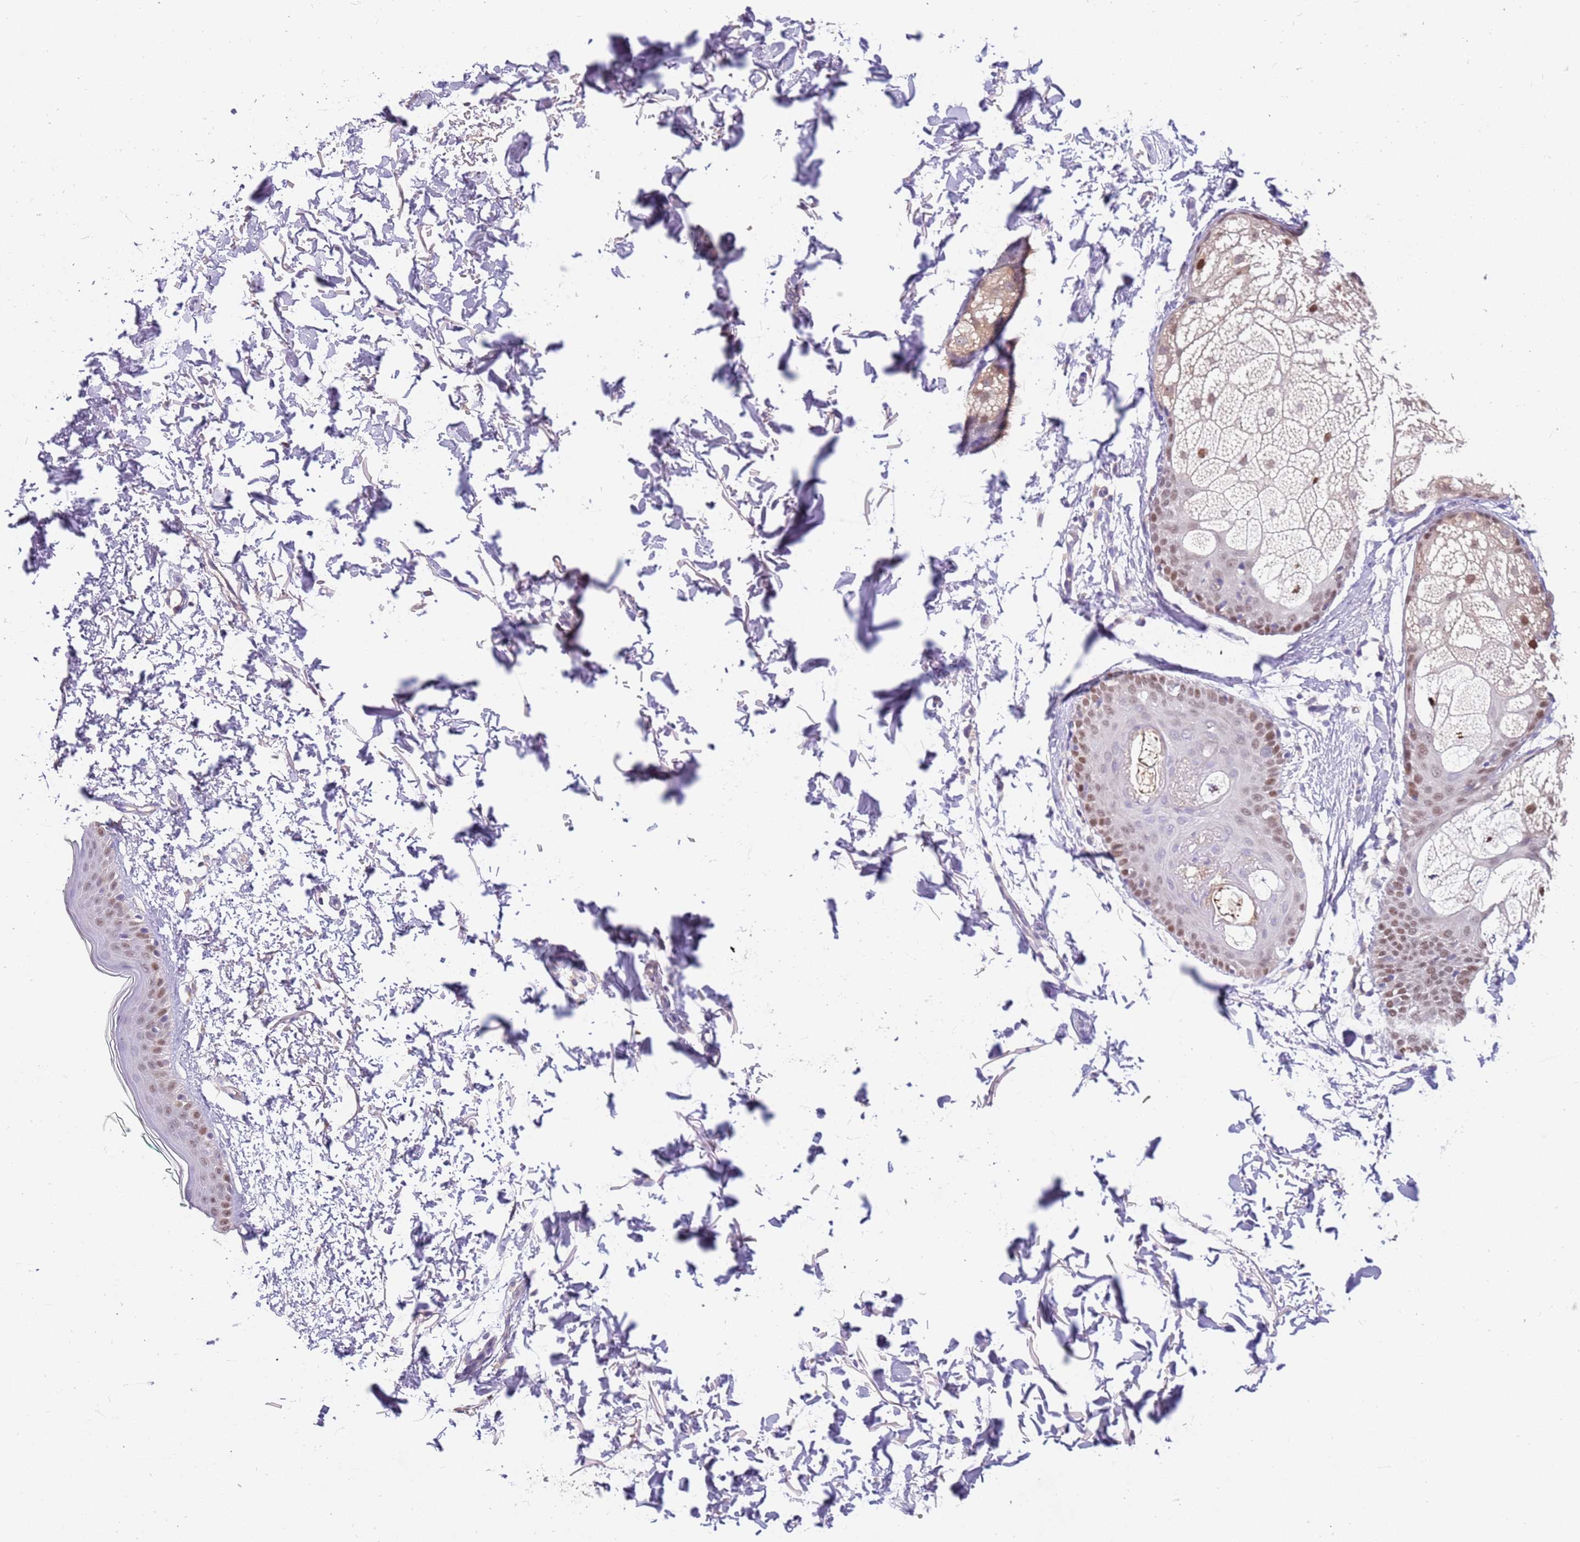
{"staining": {"intensity": "negative", "quantity": "none", "location": "none"}, "tissue": "skin", "cell_type": "Fibroblasts", "image_type": "normal", "snomed": [{"axis": "morphology", "description": "Normal tissue, NOS"}, {"axis": "topography", "description": "Skin"}], "caption": "High power microscopy histopathology image of an immunohistochemistry (IHC) micrograph of benign skin, revealing no significant staining in fibroblasts.", "gene": "ZNF746", "patient": {"sex": "male", "age": 66}}